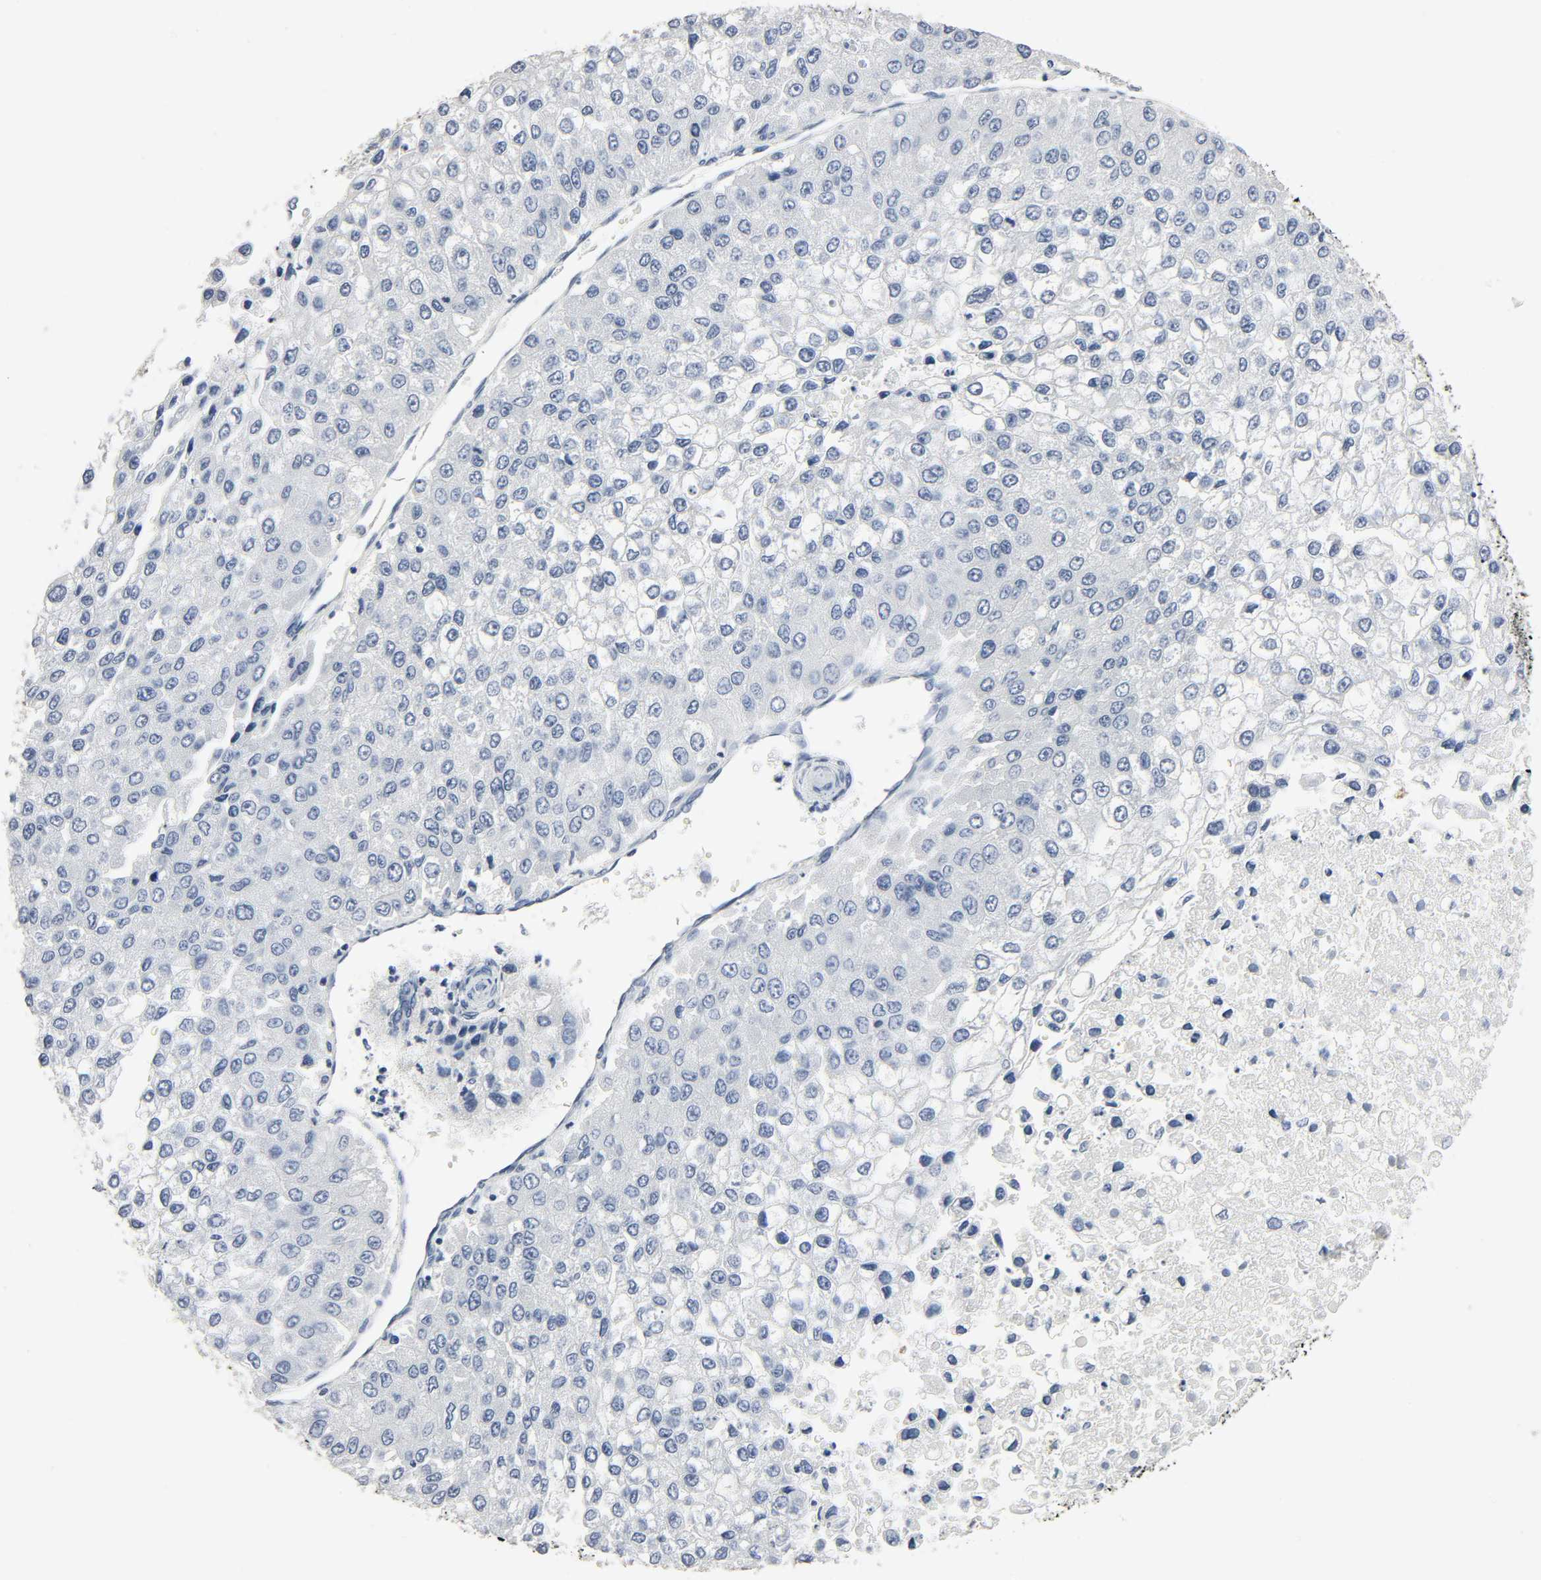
{"staining": {"intensity": "negative", "quantity": "none", "location": "none"}, "tissue": "liver cancer", "cell_type": "Tumor cells", "image_type": "cancer", "snomed": [{"axis": "morphology", "description": "Carcinoma, Hepatocellular, NOS"}, {"axis": "topography", "description": "Liver"}], "caption": "This is an IHC micrograph of human liver cancer. There is no expression in tumor cells.", "gene": "FBLN5", "patient": {"sex": "female", "age": 66}}